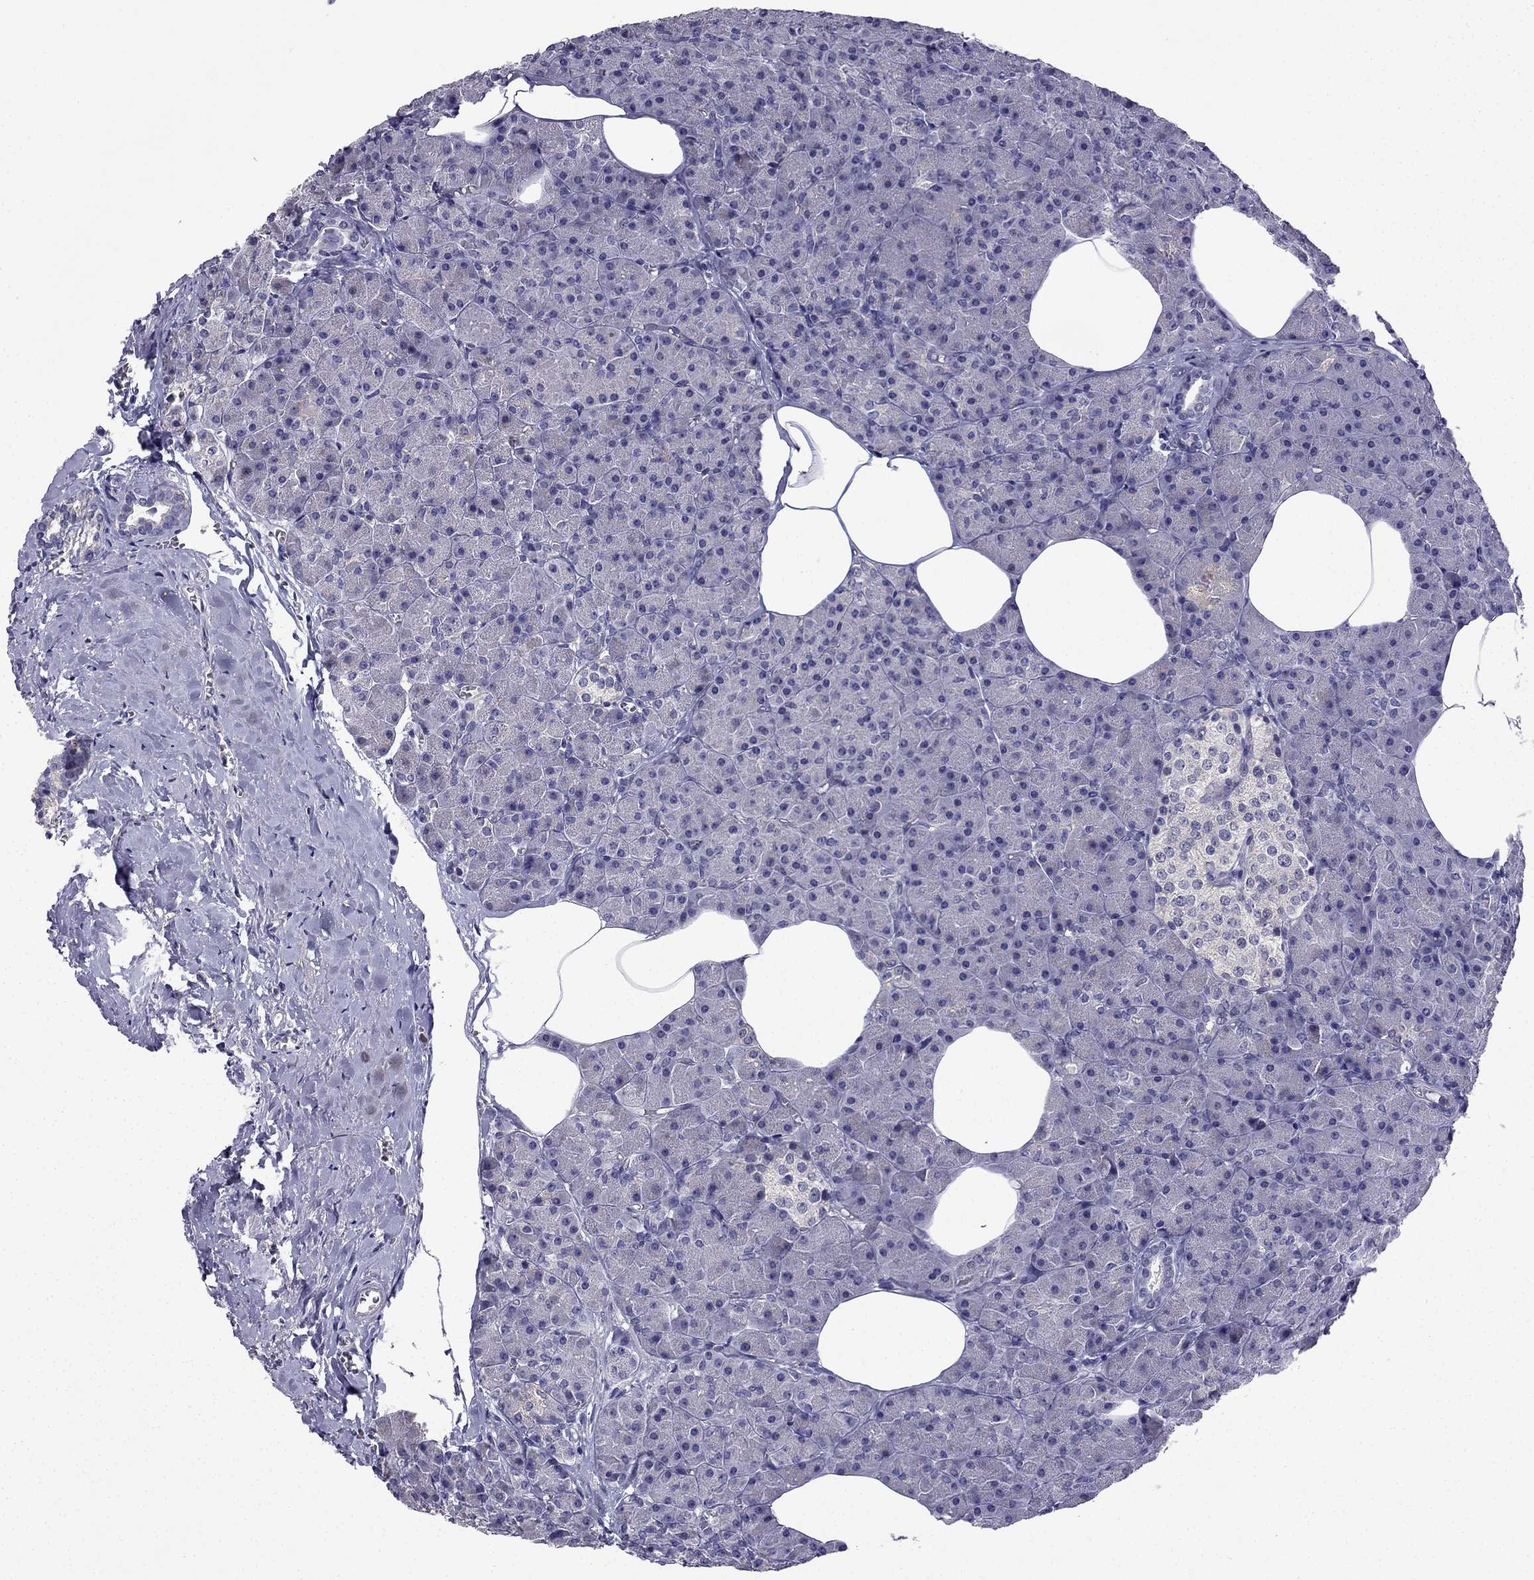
{"staining": {"intensity": "negative", "quantity": "none", "location": "none"}, "tissue": "pancreas", "cell_type": "Exocrine glandular cells", "image_type": "normal", "snomed": [{"axis": "morphology", "description": "Normal tissue, NOS"}, {"axis": "topography", "description": "Pancreas"}], "caption": "IHC image of benign pancreas: human pancreas stained with DAB displays no significant protein positivity in exocrine glandular cells.", "gene": "SLC6A2", "patient": {"sex": "female", "age": 45}}